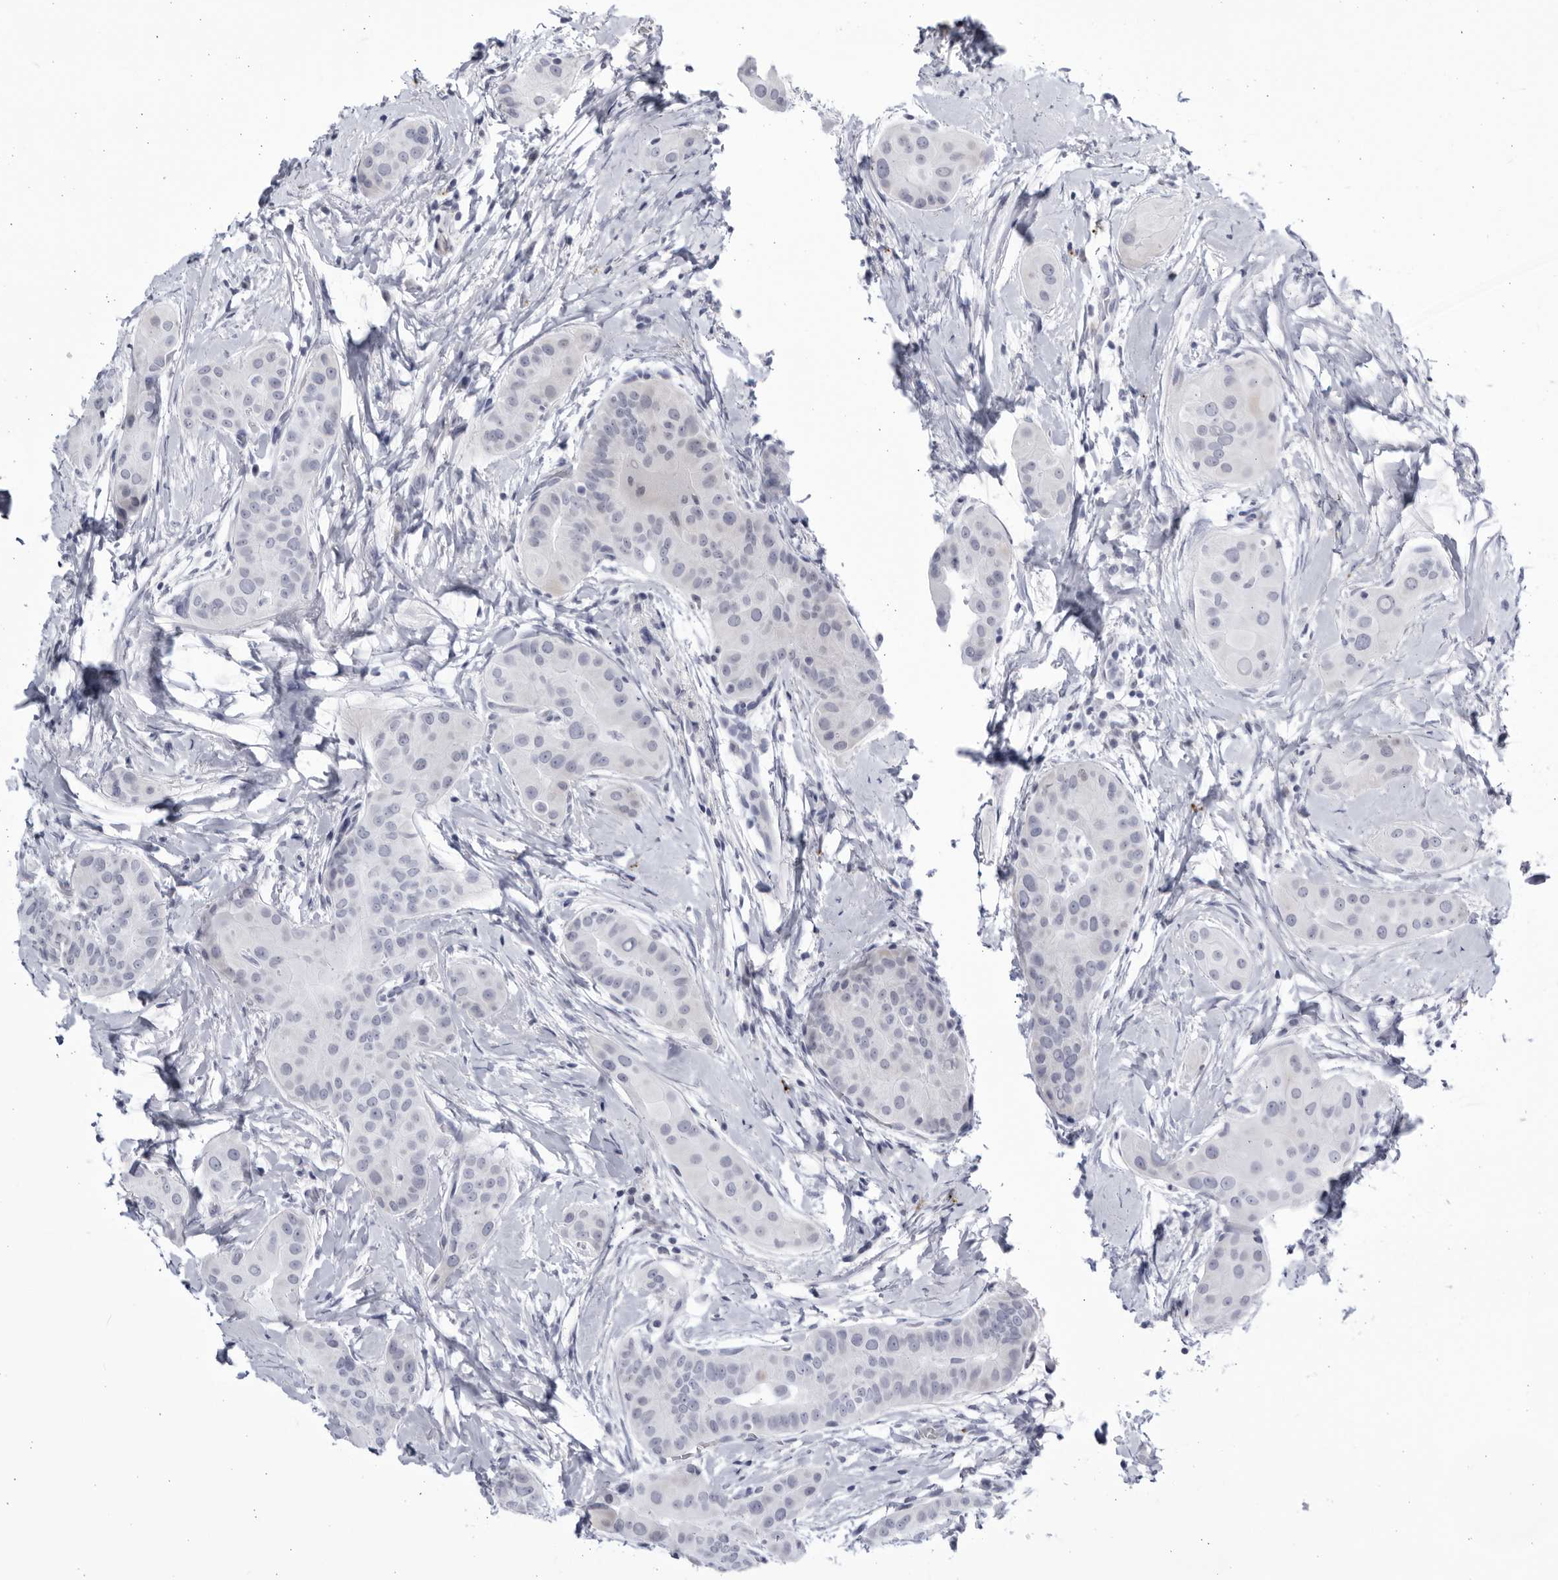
{"staining": {"intensity": "negative", "quantity": "none", "location": "none"}, "tissue": "thyroid cancer", "cell_type": "Tumor cells", "image_type": "cancer", "snomed": [{"axis": "morphology", "description": "Papillary adenocarcinoma, NOS"}, {"axis": "topography", "description": "Thyroid gland"}], "caption": "The photomicrograph reveals no significant expression in tumor cells of papillary adenocarcinoma (thyroid).", "gene": "CCDC181", "patient": {"sex": "male", "age": 33}}